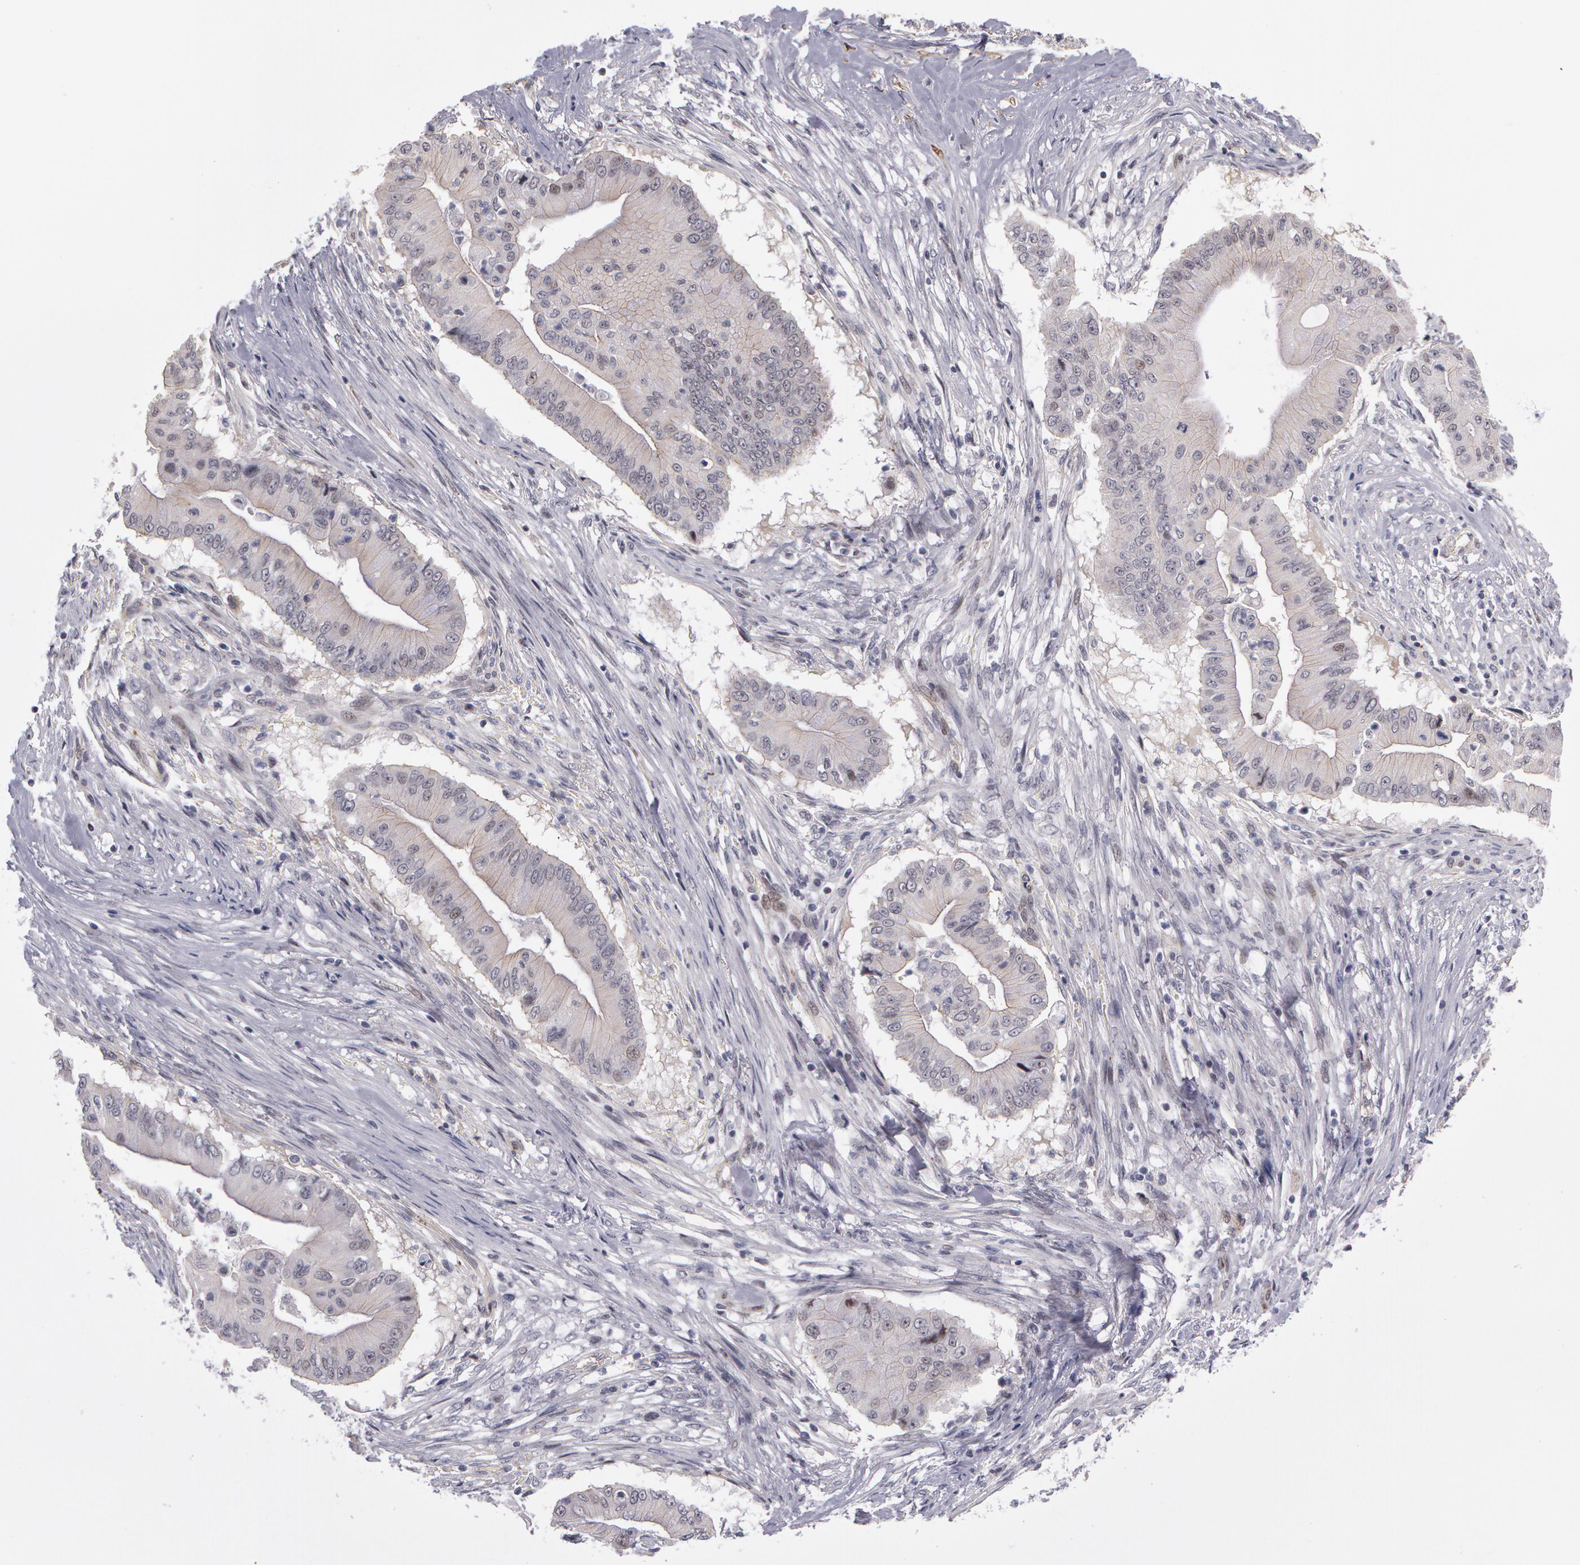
{"staining": {"intensity": "weak", "quantity": "<25%", "location": "nuclear"}, "tissue": "pancreatic cancer", "cell_type": "Tumor cells", "image_type": "cancer", "snomed": [{"axis": "morphology", "description": "Adenocarcinoma, NOS"}, {"axis": "topography", "description": "Pancreas"}], "caption": "Human pancreatic adenocarcinoma stained for a protein using IHC shows no positivity in tumor cells.", "gene": "PRICKLE1", "patient": {"sex": "male", "age": 62}}